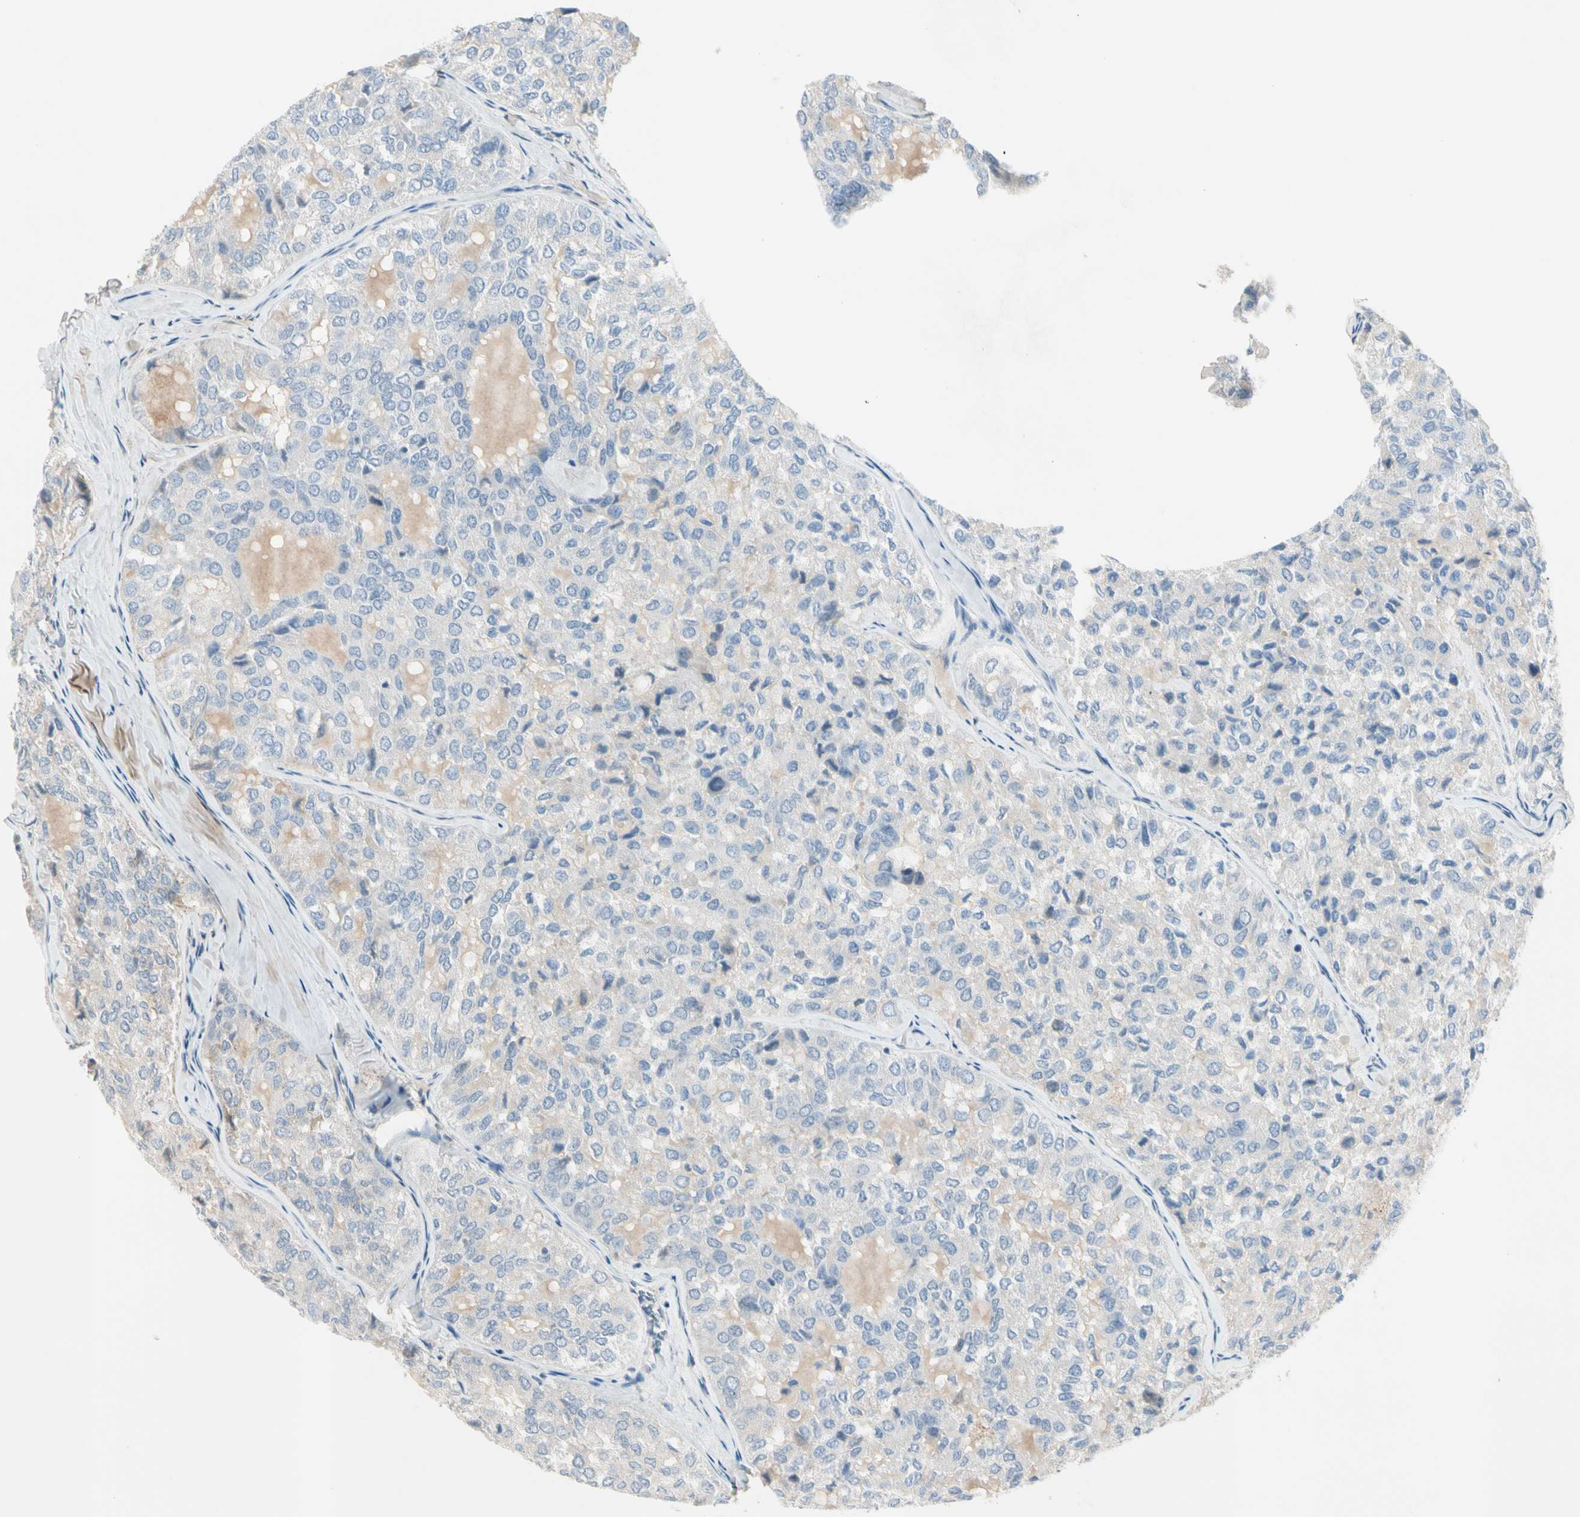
{"staining": {"intensity": "negative", "quantity": "none", "location": "none"}, "tissue": "thyroid cancer", "cell_type": "Tumor cells", "image_type": "cancer", "snomed": [{"axis": "morphology", "description": "Follicular adenoma carcinoma, NOS"}, {"axis": "topography", "description": "Thyroid gland"}], "caption": "Thyroid cancer stained for a protein using immunohistochemistry (IHC) exhibits no positivity tumor cells.", "gene": "SERPIND1", "patient": {"sex": "male", "age": 75}}